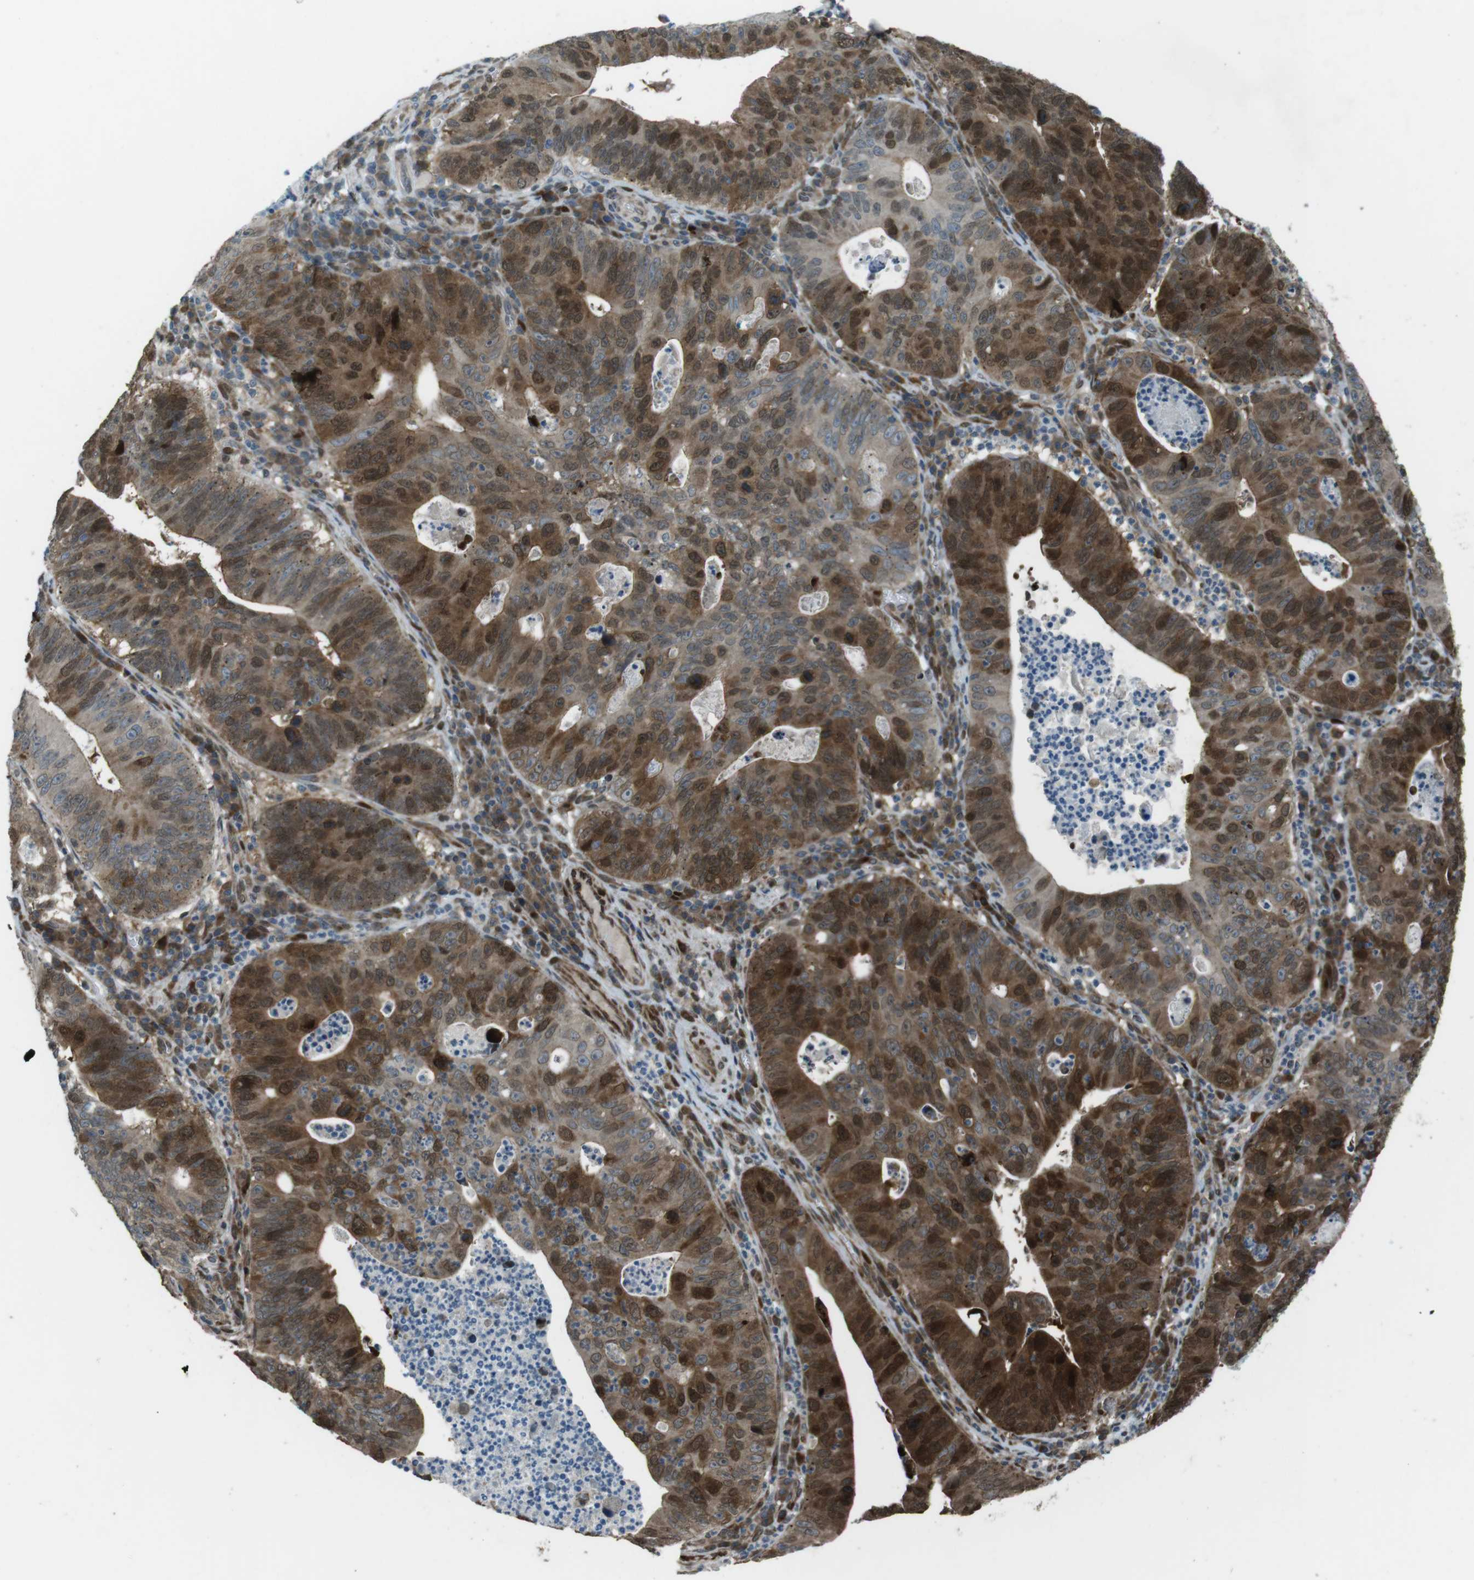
{"staining": {"intensity": "strong", "quantity": ">75%", "location": "cytoplasmic/membranous,nuclear"}, "tissue": "stomach cancer", "cell_type": "Tumor cells", "image_type": "cancer", "snomed": [{"axis": "morphology", "description": "Adenocarcinoma, NOS"}, {"axis": "topography", "description": "Stomach"}], "caption": "IHC photomicrograph of adenocarcinoma (stomach) stained for a protein (brown), which shows high levels of strong cytoplasmic/membranous and nuclear expression in approximately >75% of tumor cells.", "gene": "ZNF330", "patient": {"sex": "male", "age": 59}}